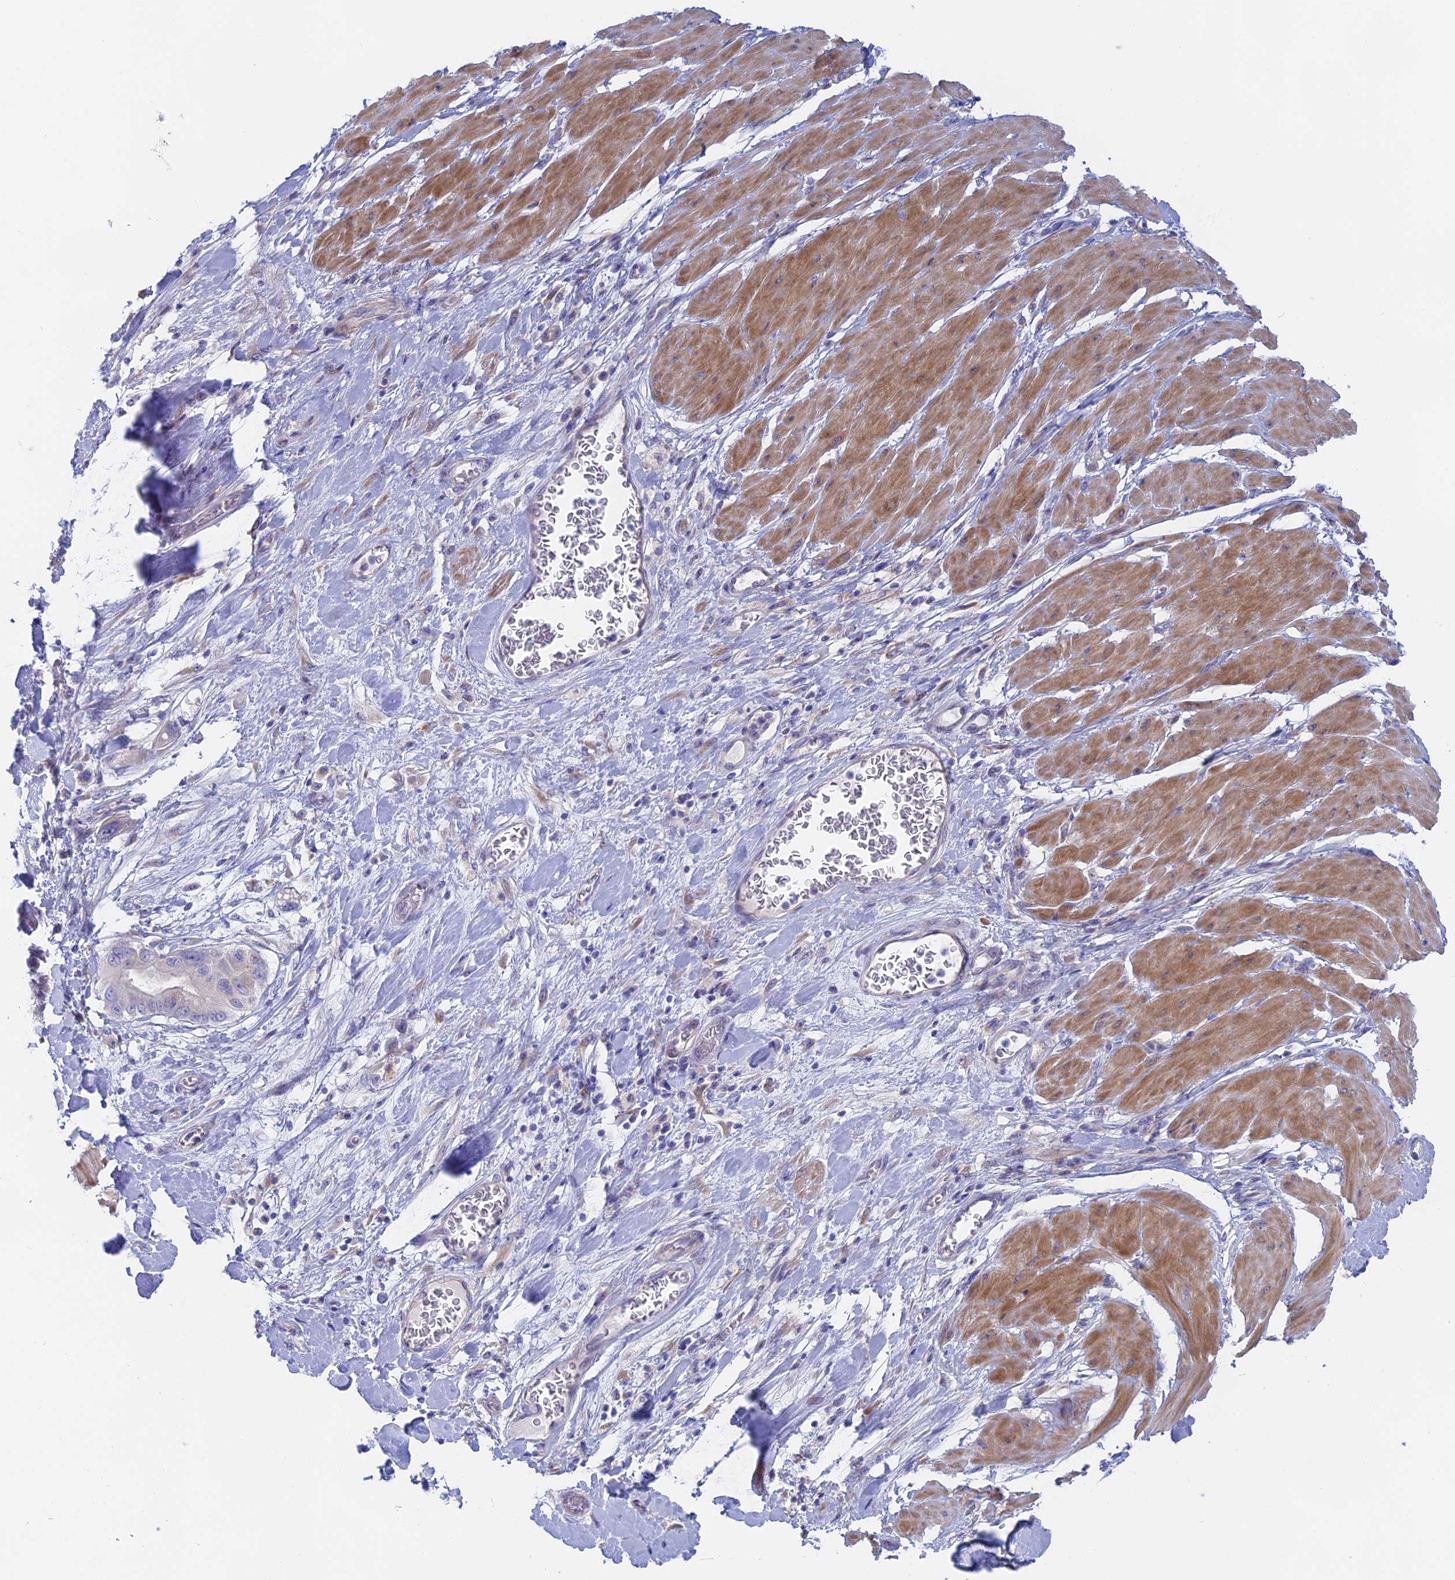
{"staining": {"intensity": "negative", "quantity": "none", "location": "none"}, "tissue": "pancreatic cancer", "cell_type": "Tumor cells", "image_type": "cancer", "snomed": [{"axis": "morphology", "description": "Adenocarcinoma, NOS"}, {"axis": "topography", "description": "Pancreas"}], "caption": "Immunohistochemistry photomicrograph of neoplastic tissue: human pancreatic cancer stained with DAB shows no significant protein staining in tumor cells.", "gene": "GLB1L", "patient": {"sex": "male", "age": 68}}